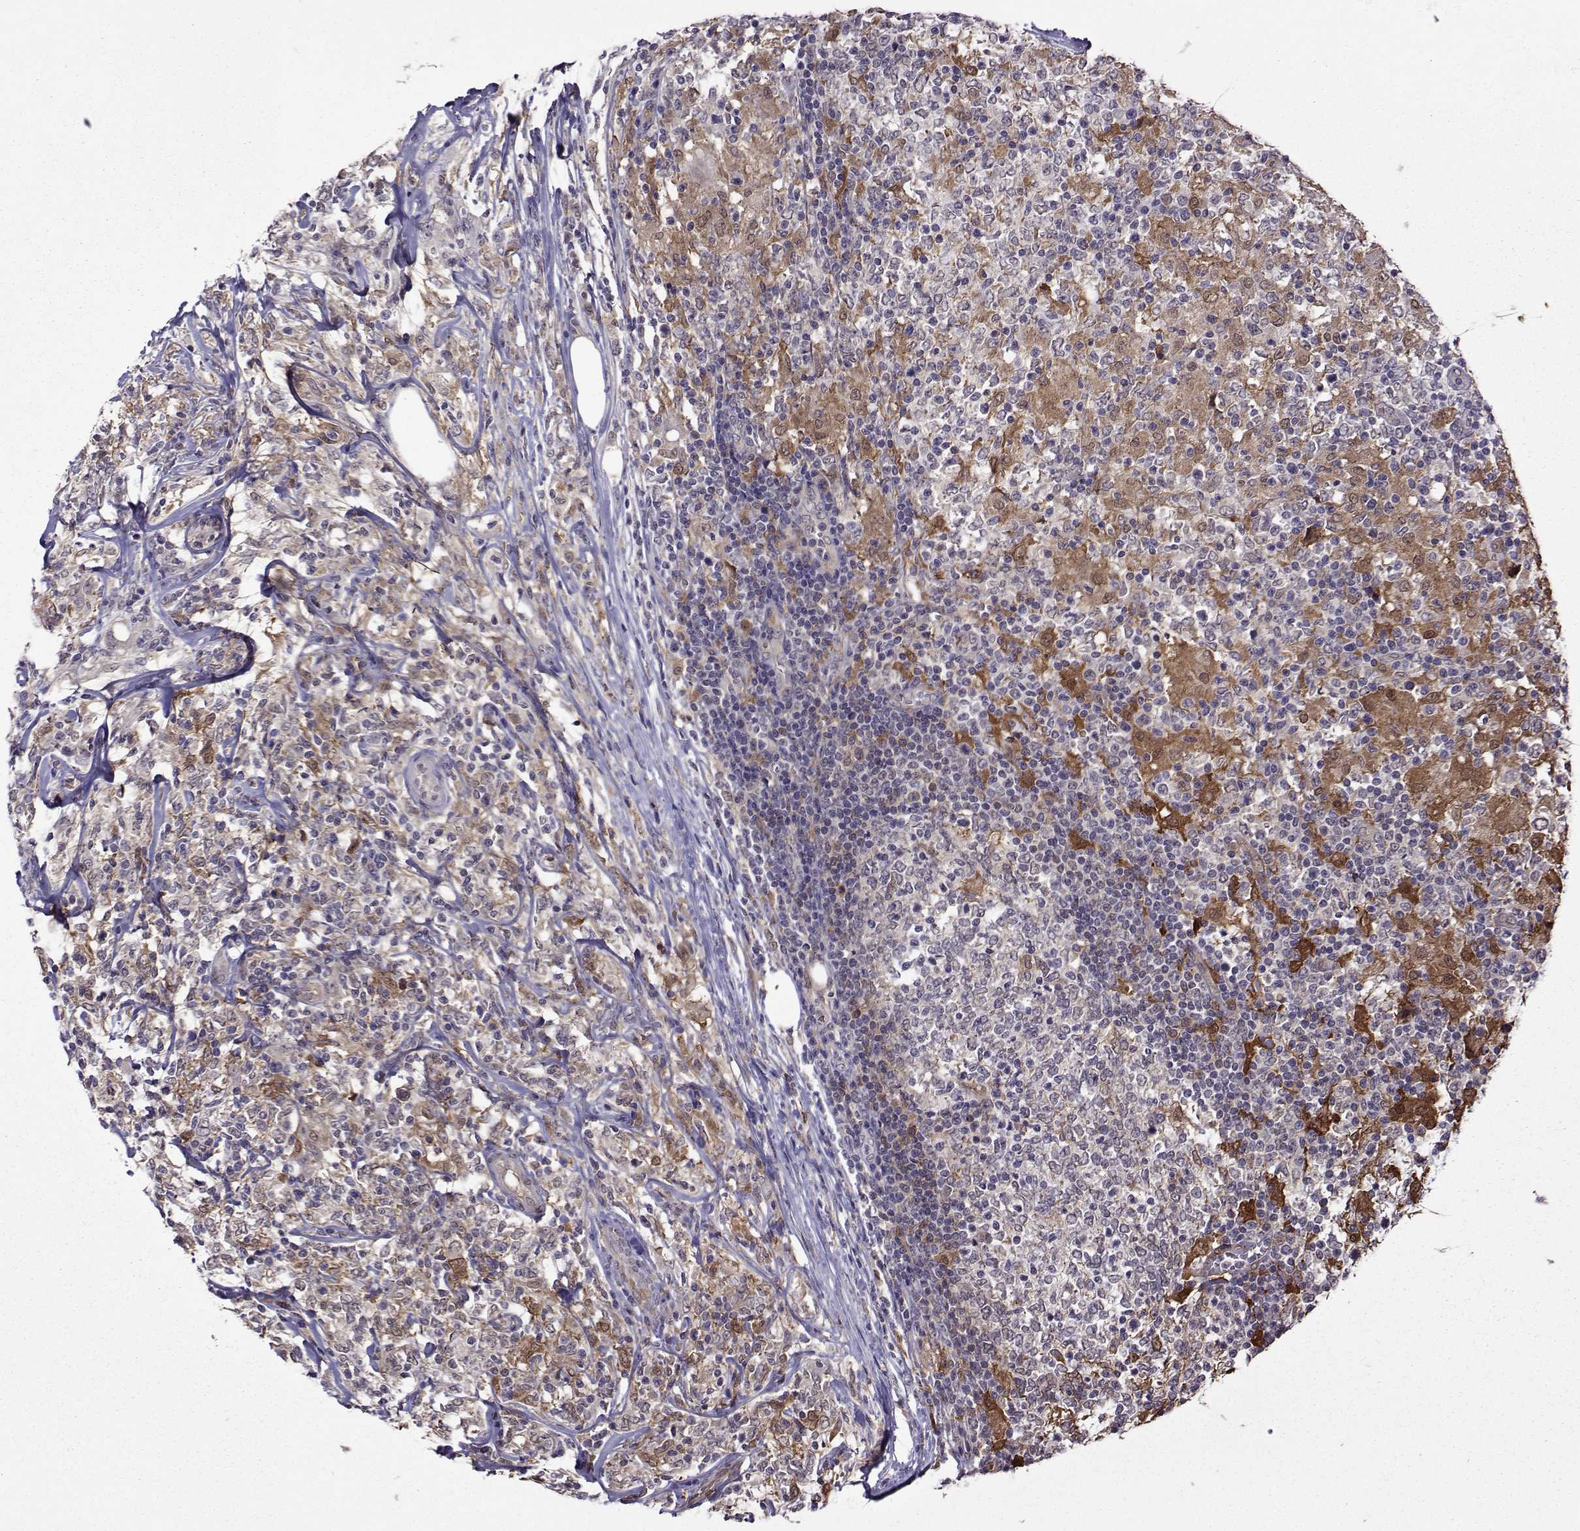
{"staining": {"intensity": "moderate", "quantity": "25%-75%", "location": "cytoplasmic/membranous"}, "tissue": "lymphoma", "cell_type": "Tumor cells", "image_type": "cancer", "snomed": [{"axis": "morphology", "description": "Malignant lymphoma, non-Hodgkin's type, High grade"}, {"axis": "topography", "description": "Lymph node"}], "caption": "Protein expression analysis of high-grade malignant lymphoma, non-Hodgkin's type exhibits moderate cytoplasmic/membranous positivity in about 25%-75% of tumor cells.", "gene": "DDX20", "patient": {"sex": "female", "age": 84}}